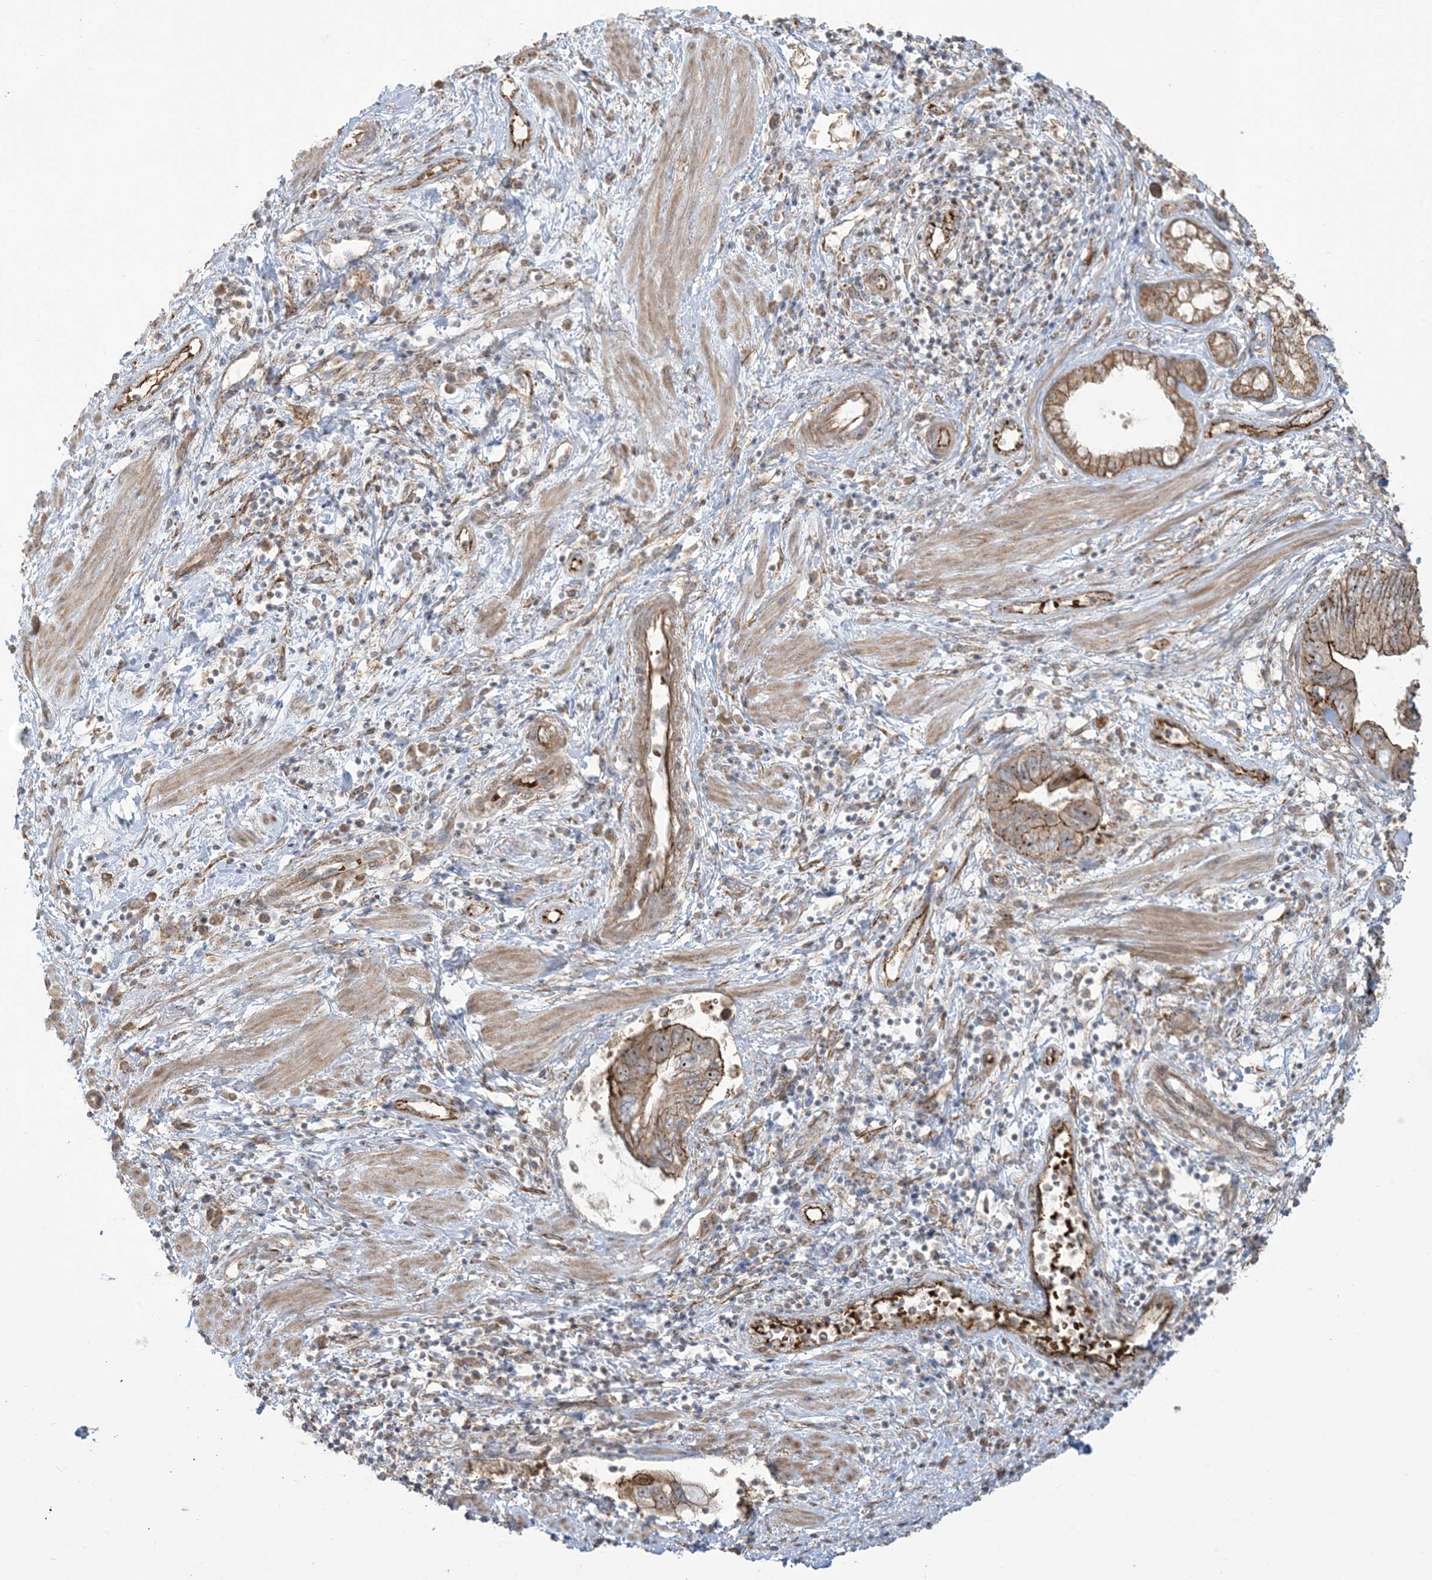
{"staining": {"intensity": "moderate", "quantity": ">75%", "location": "cytoplasmic/membranous,nuclear"}, "tissue": "pancreatic cancer", "cell_type": "Tumor cells", "image_type": "cancer", "snomed": [{"axis": "morphology", "description": "Adenocarcinoma, NOS"}, {"axis": "topography", "description": "Pancreas"}], "caption": "Immunohistochemical staining of adenocarcinoma (pancreatic) reveals medium levels of moderate cytoplasmic/membranous and nuclear protein expression in approximately >75% of tumor cells.", "gene": "KLHL18", "patient": {"sex": "female", "age": 73}}